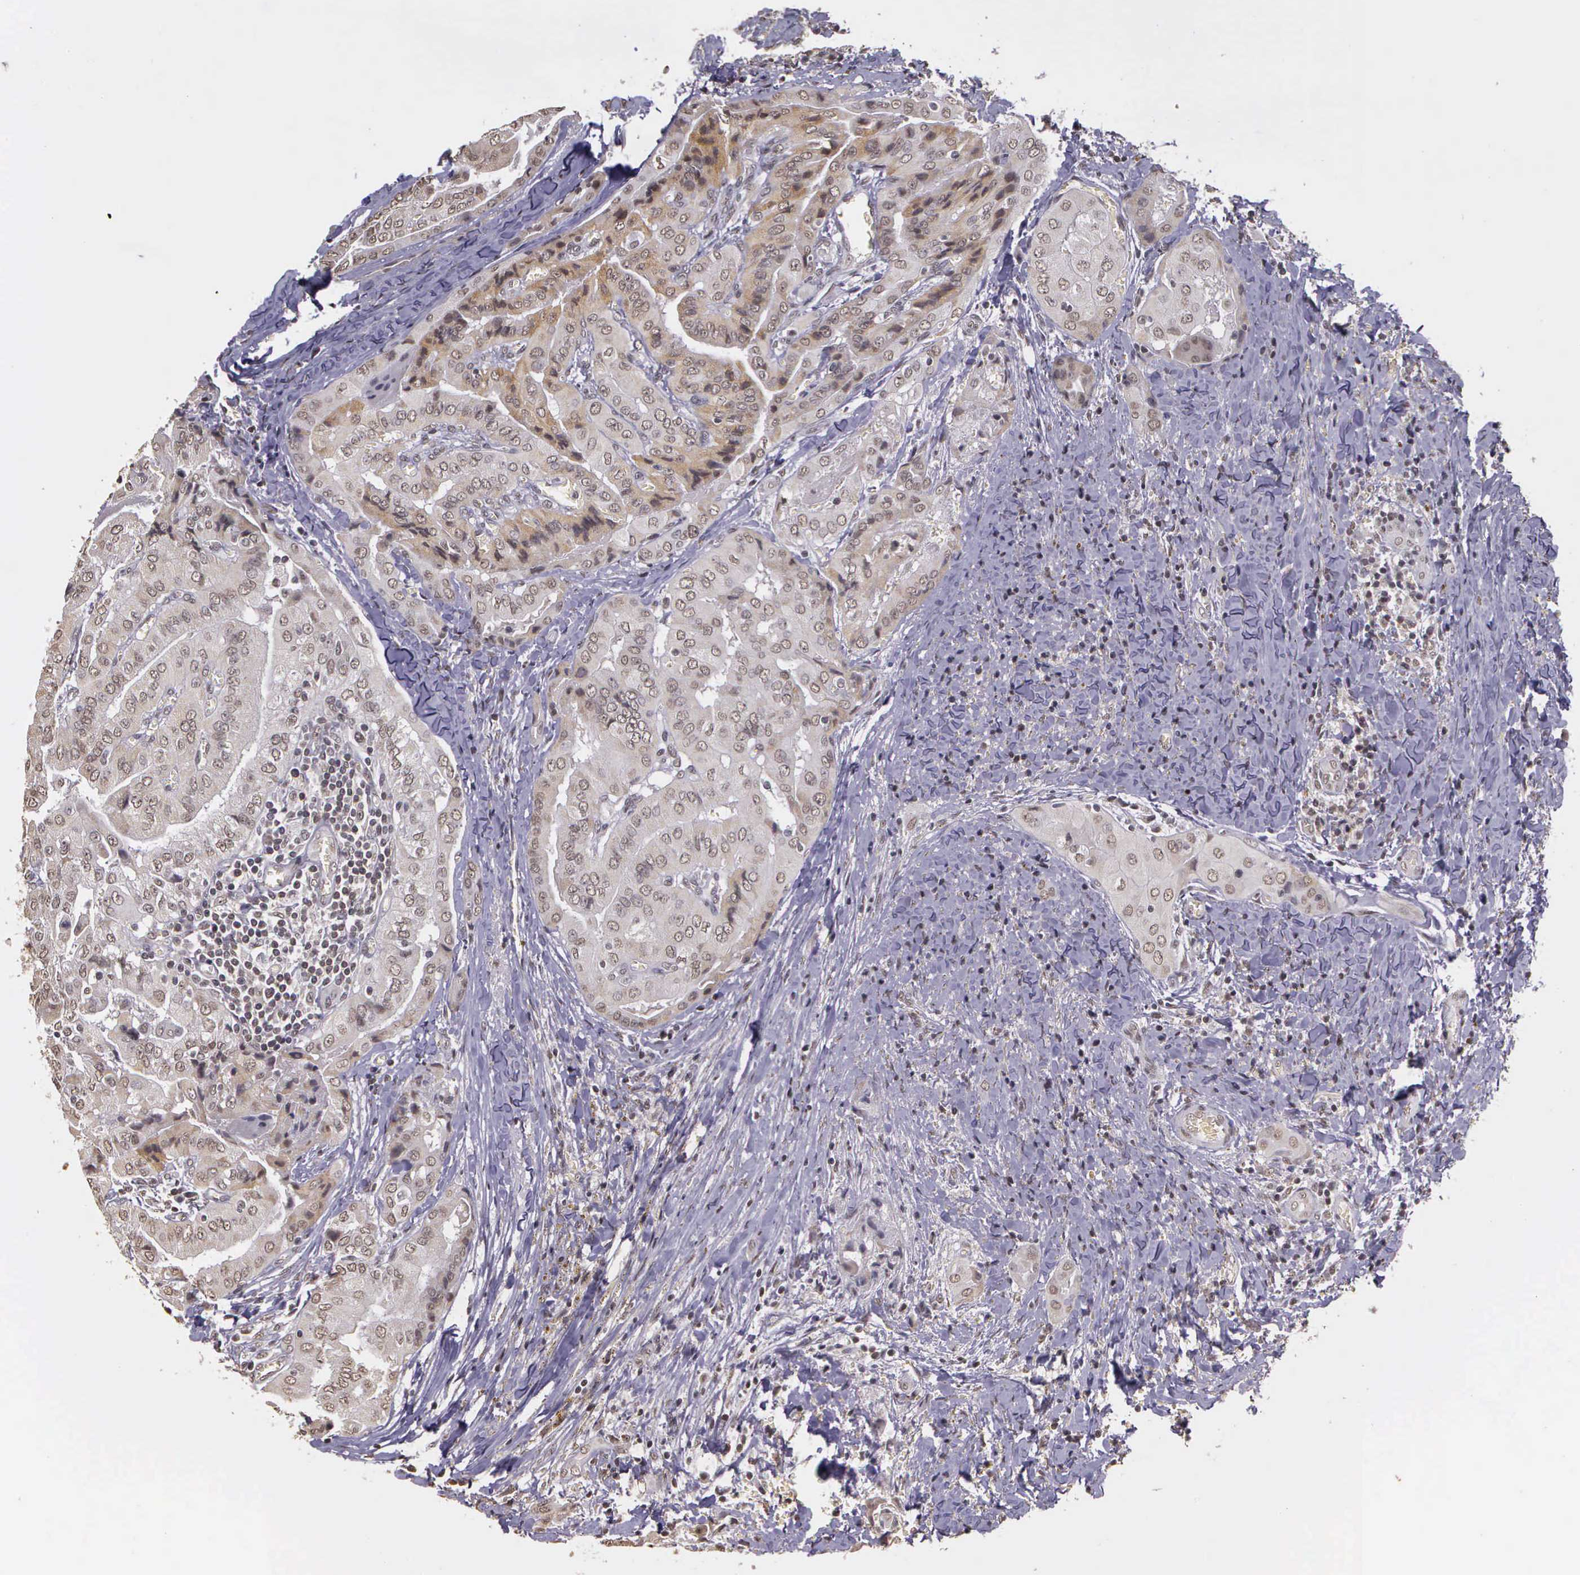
{"staining": {"intensity": "weak", "quantity": ">75%", "location": "nuclear"}, "tissue": "thyroid cancer", "cell_type": "Tumor cells", "image_type": "cancer", "snomed": [{"axis": "morphology", "description": "Papillary adenocarcinoma, NOS"}, {"axis": "topography", "description": "Thyroid gland"}], "caption": "Thyroid cancer was stained to show a protein in brown. There is low levels of weak nuclear positivity in about >75% of tumor cells.", "gene": "ARMCX5", "patient": {"sex": "female", "age": 71}}